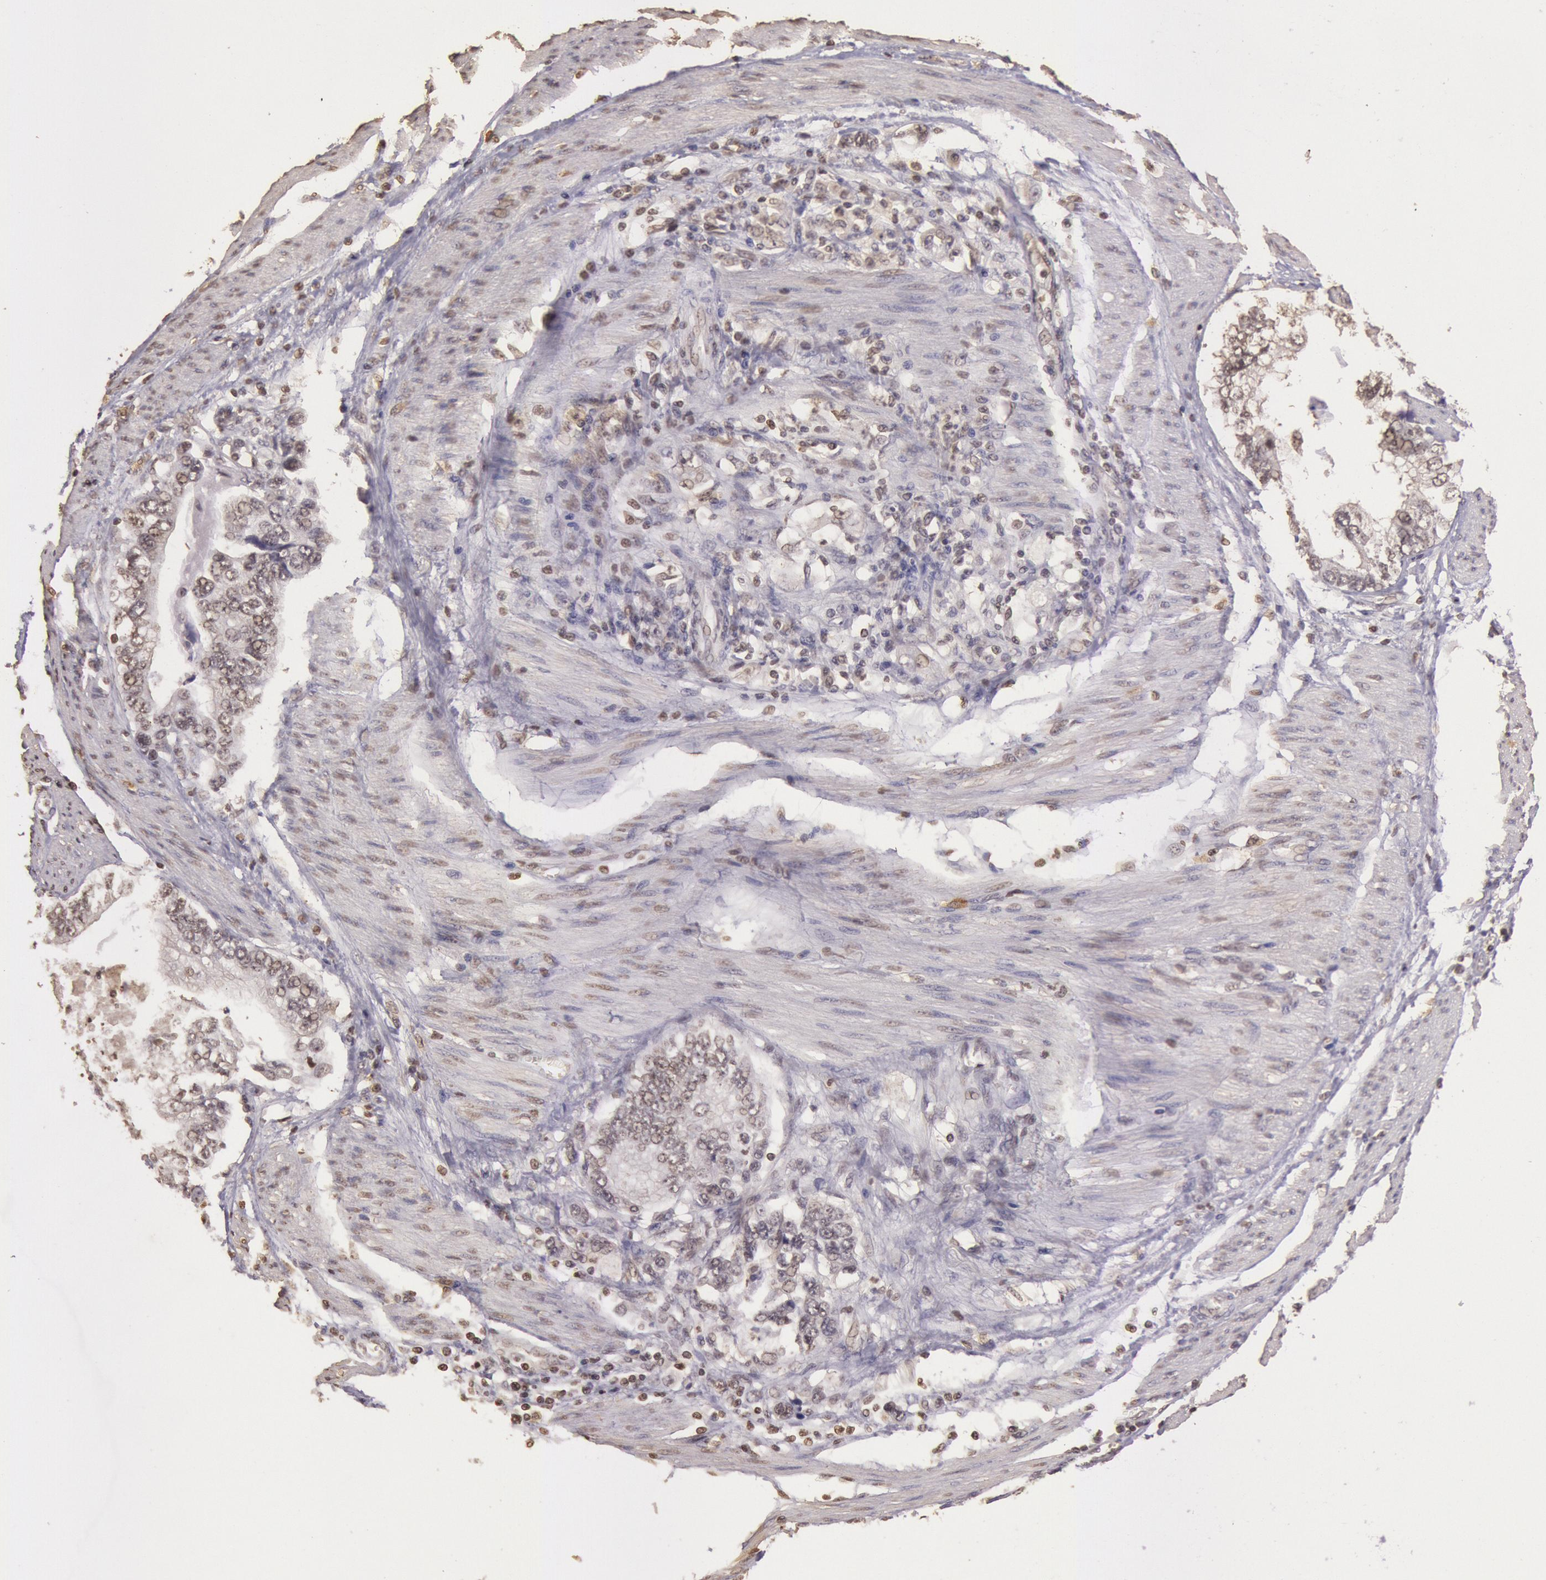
{"staining": {"intensity": "weak", "quantity": "25%-75%", "location": "nuclear"}, "tissue": "stomach cancer", "cell_type": "Tumor cells", "image_type": "cancer", "snomed": [{"axis": "morphology", "description": "Adenocarcinoma, NOS"}, {"axis": "topography", "description": "Pancreas"}, {"axis": "topography", "description": "Stomach, upper"}], "caption": "Weak nuclear staining is seen in approximately 25%-75% of tumor cells in stomach cancer.", "gene": "SOD1", "patient": {"sex": "male", "age": 77}}